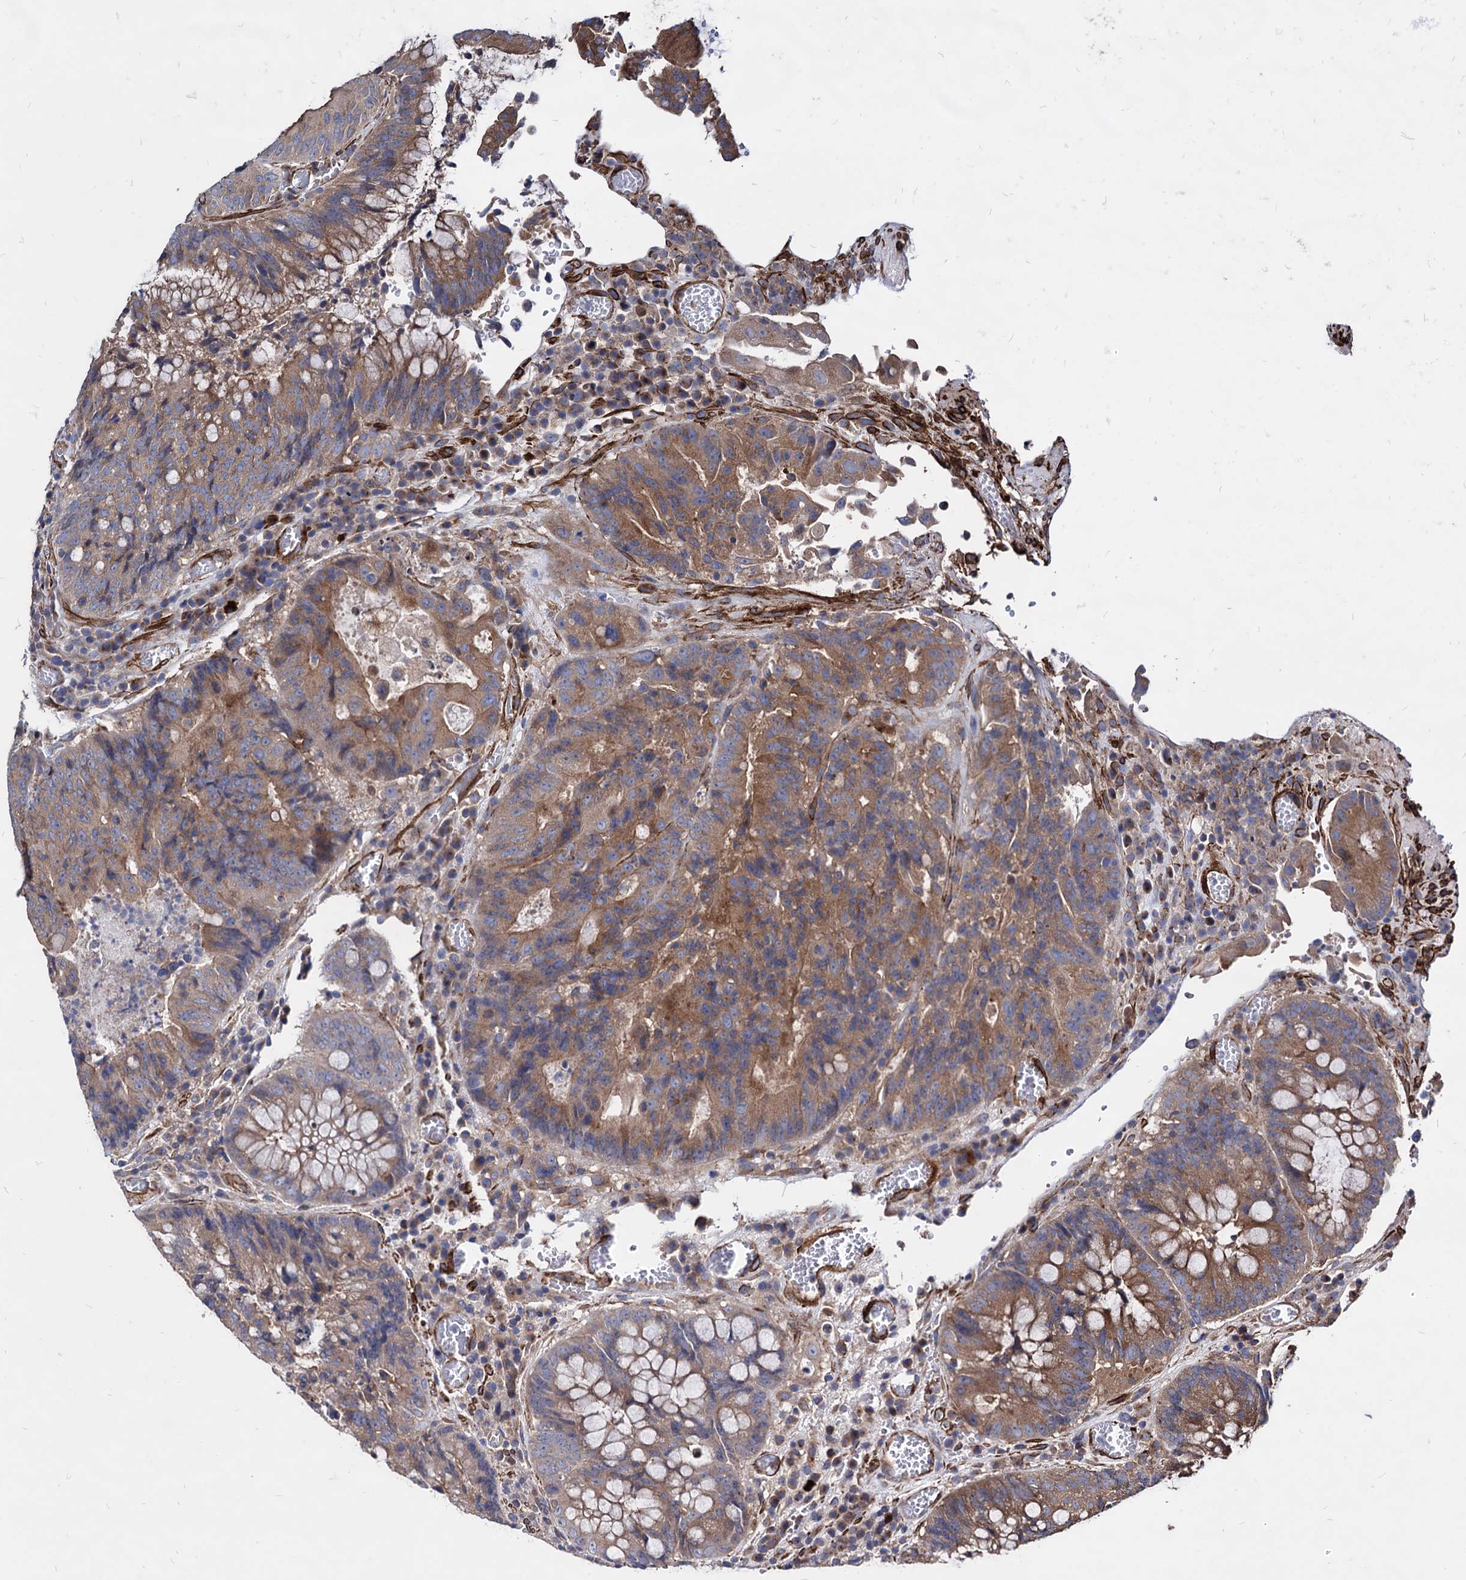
{"staining": {"intensity": "moderate", "quantity": ">75%", "location": "cytoplasmic/membranous"}, "tissue": "colorectal cancer", "cell_type": "Tumor cells", "image_type": "cancer", "snomed": [{"axis": "morphology", "description": "Adenocarcinoma, NOS"}, {"axis": "topography", "description": "Rectum"}], "caption": "About >75% of tumor cells in human colorectal cancer display moderate cytoplasmic/membranous protein expression as visualized by brown immunohistochemical staining.", "gene": "WDR11", "patient": {"sex": "male", "age": 69}}